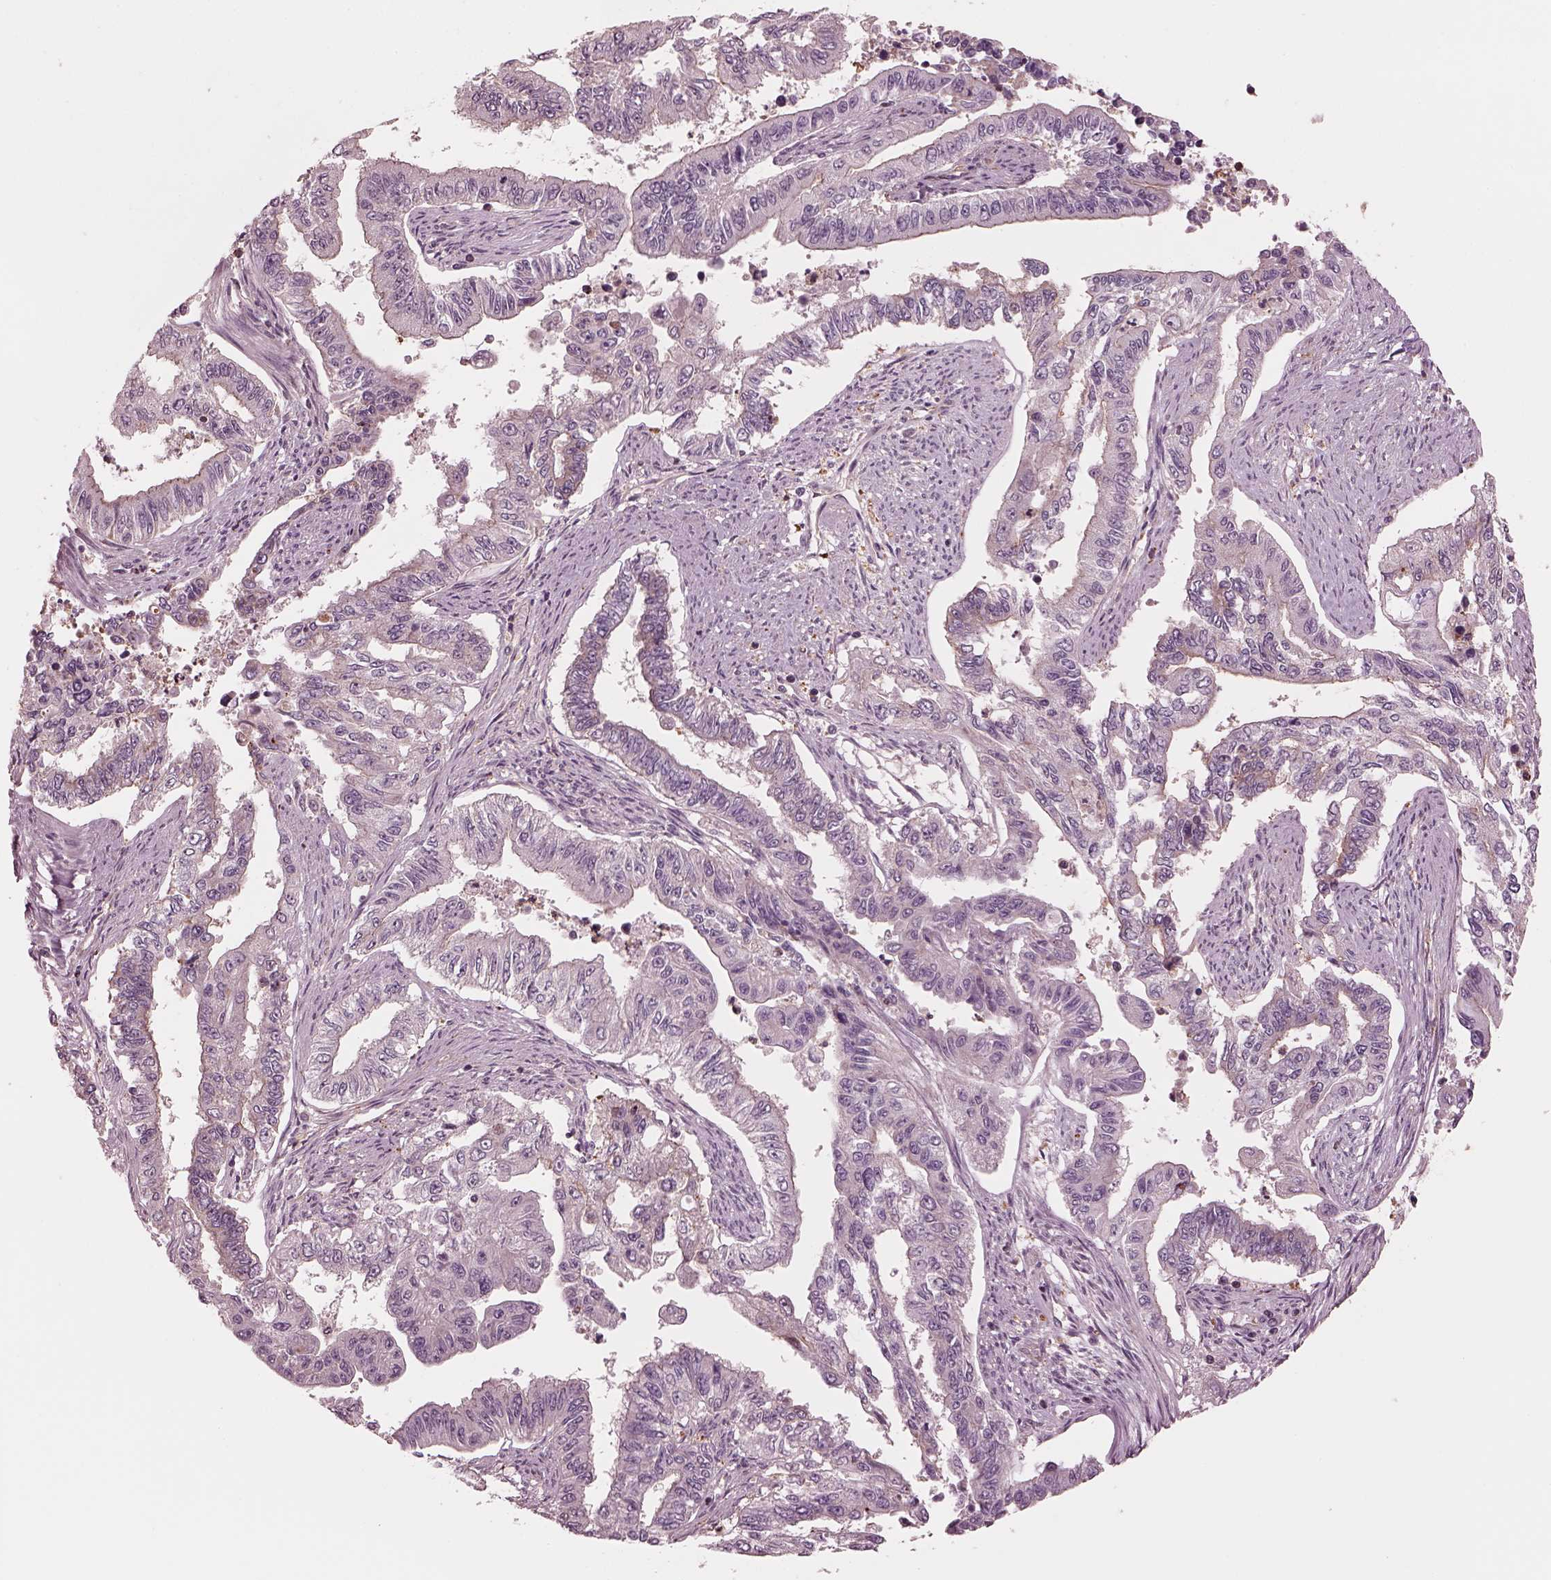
{"staining": {"intensity": "negative", "quantity": "none", "location": "none"}, "tissue": "endometrial cancer", "cell_type": "Tumor cells", "image_type": "cancer", "snomed": [{"axis": "morphology", "description": "Adenocarcinoma, NOS"}, {"axis": "topography", "description": "Uterus"}], "caption": "IHC of endometrial cancer (adenocarcinoma) exhibits no expression in tumor cells. Nuclei are stained in blue.", "gene": "STK33", "patient": {"sex": "female", "age": 59}}